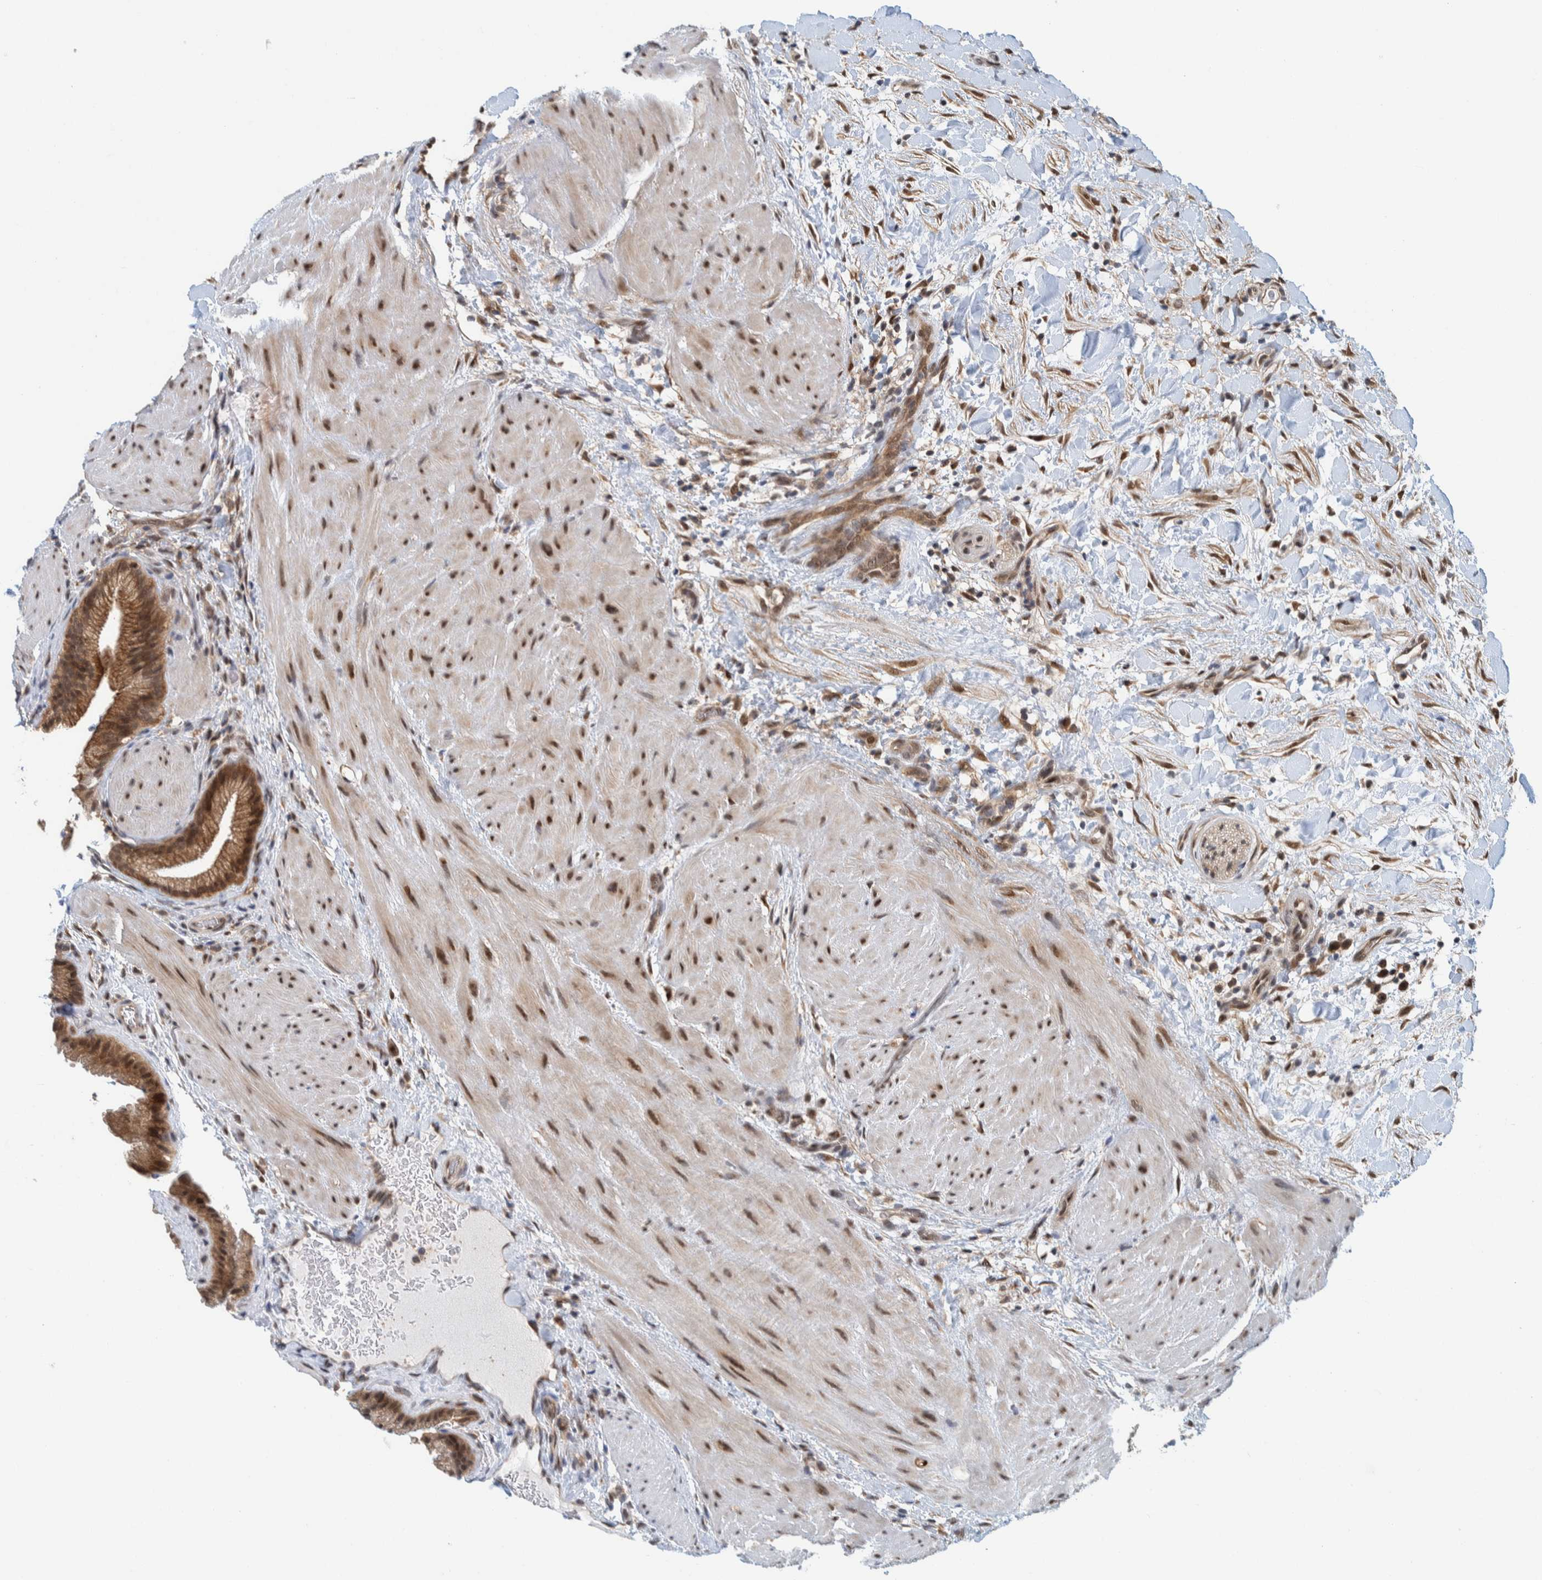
{"staining": {"intensity": "moderate", "quantity": ">75%", "location": "cytoplasmic/membranous,nuclear"}, "tissue": "gallbladder", "cell_type": "Glandular cells", "image_type": "normal", "snomed": [{"axis": "morphology", "description": "Normal tissue, NOS"}, {"axis": "topography", "description": "Gallbladder"}], "caption": "High-power microscopy captured an immunohistochemistry (IHC) histopathology image of unremarkable gallbladder, revealing moderate cytoplasmic/membranous,nuclear positivity in about >75% of glandular cells. (DAB IHC with brightfield microscopy, high magnification).", "gene": "COPS3", "patient": {"sex": "male", "age": 49}}